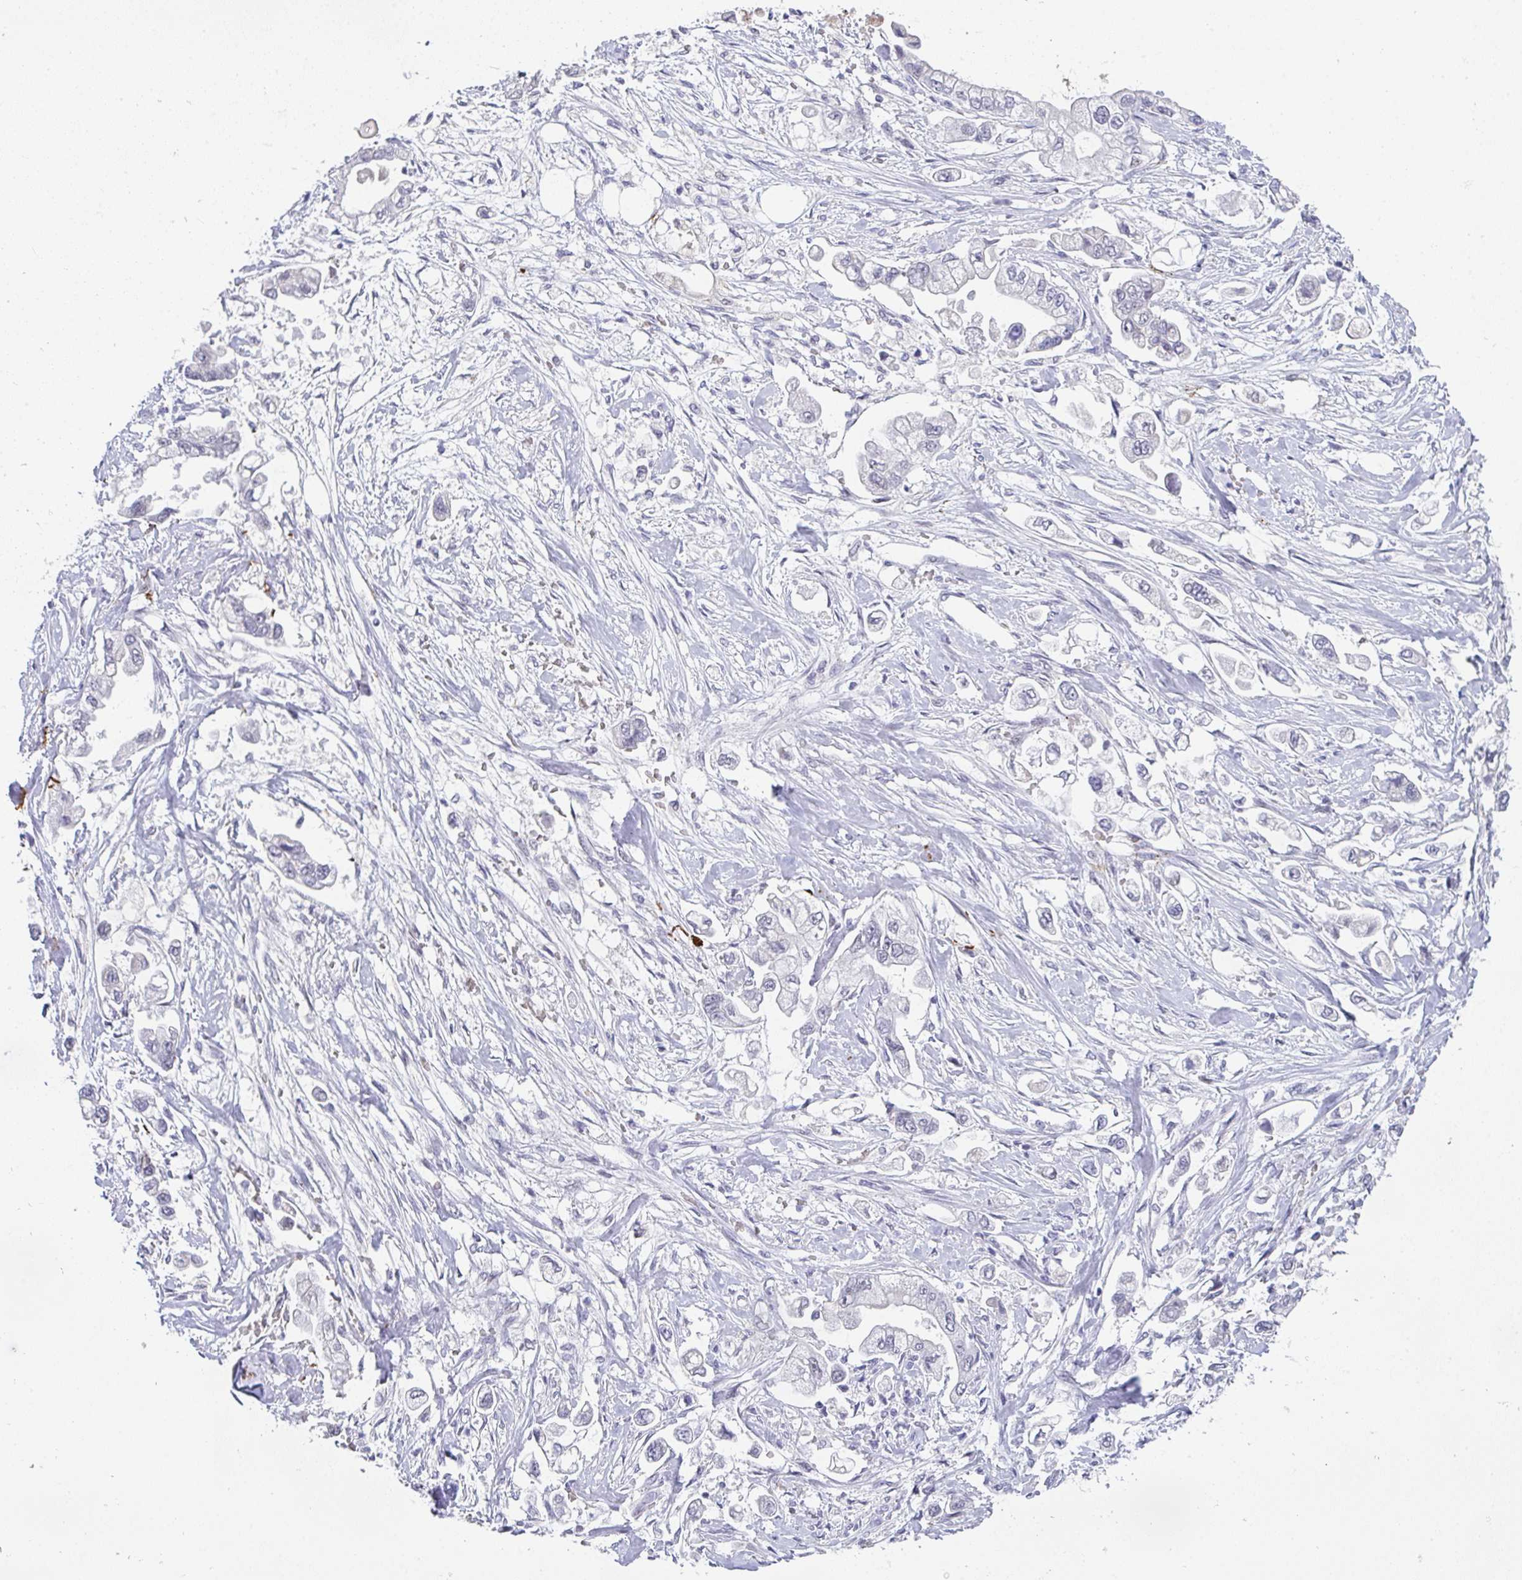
{"staining": {"intensity": "negative", "quantity": "none", "location": "none"}, "tissue": "stomach cancer", "cell_type": "Tumor cells", "image_type": "cancer", "snomed": [{"axis": "morphology", "description": "Adenocarcinoma, NOS"}, {"axis": "topography", "description": "Stomach"}], "caption": "Immunohistochemical staining of stomach cancer (adenocarcinoma) demonstrates no significant staining in tumor cells.", "gene": "TNMD", "patient": {"sex": "male", "age": 62}}